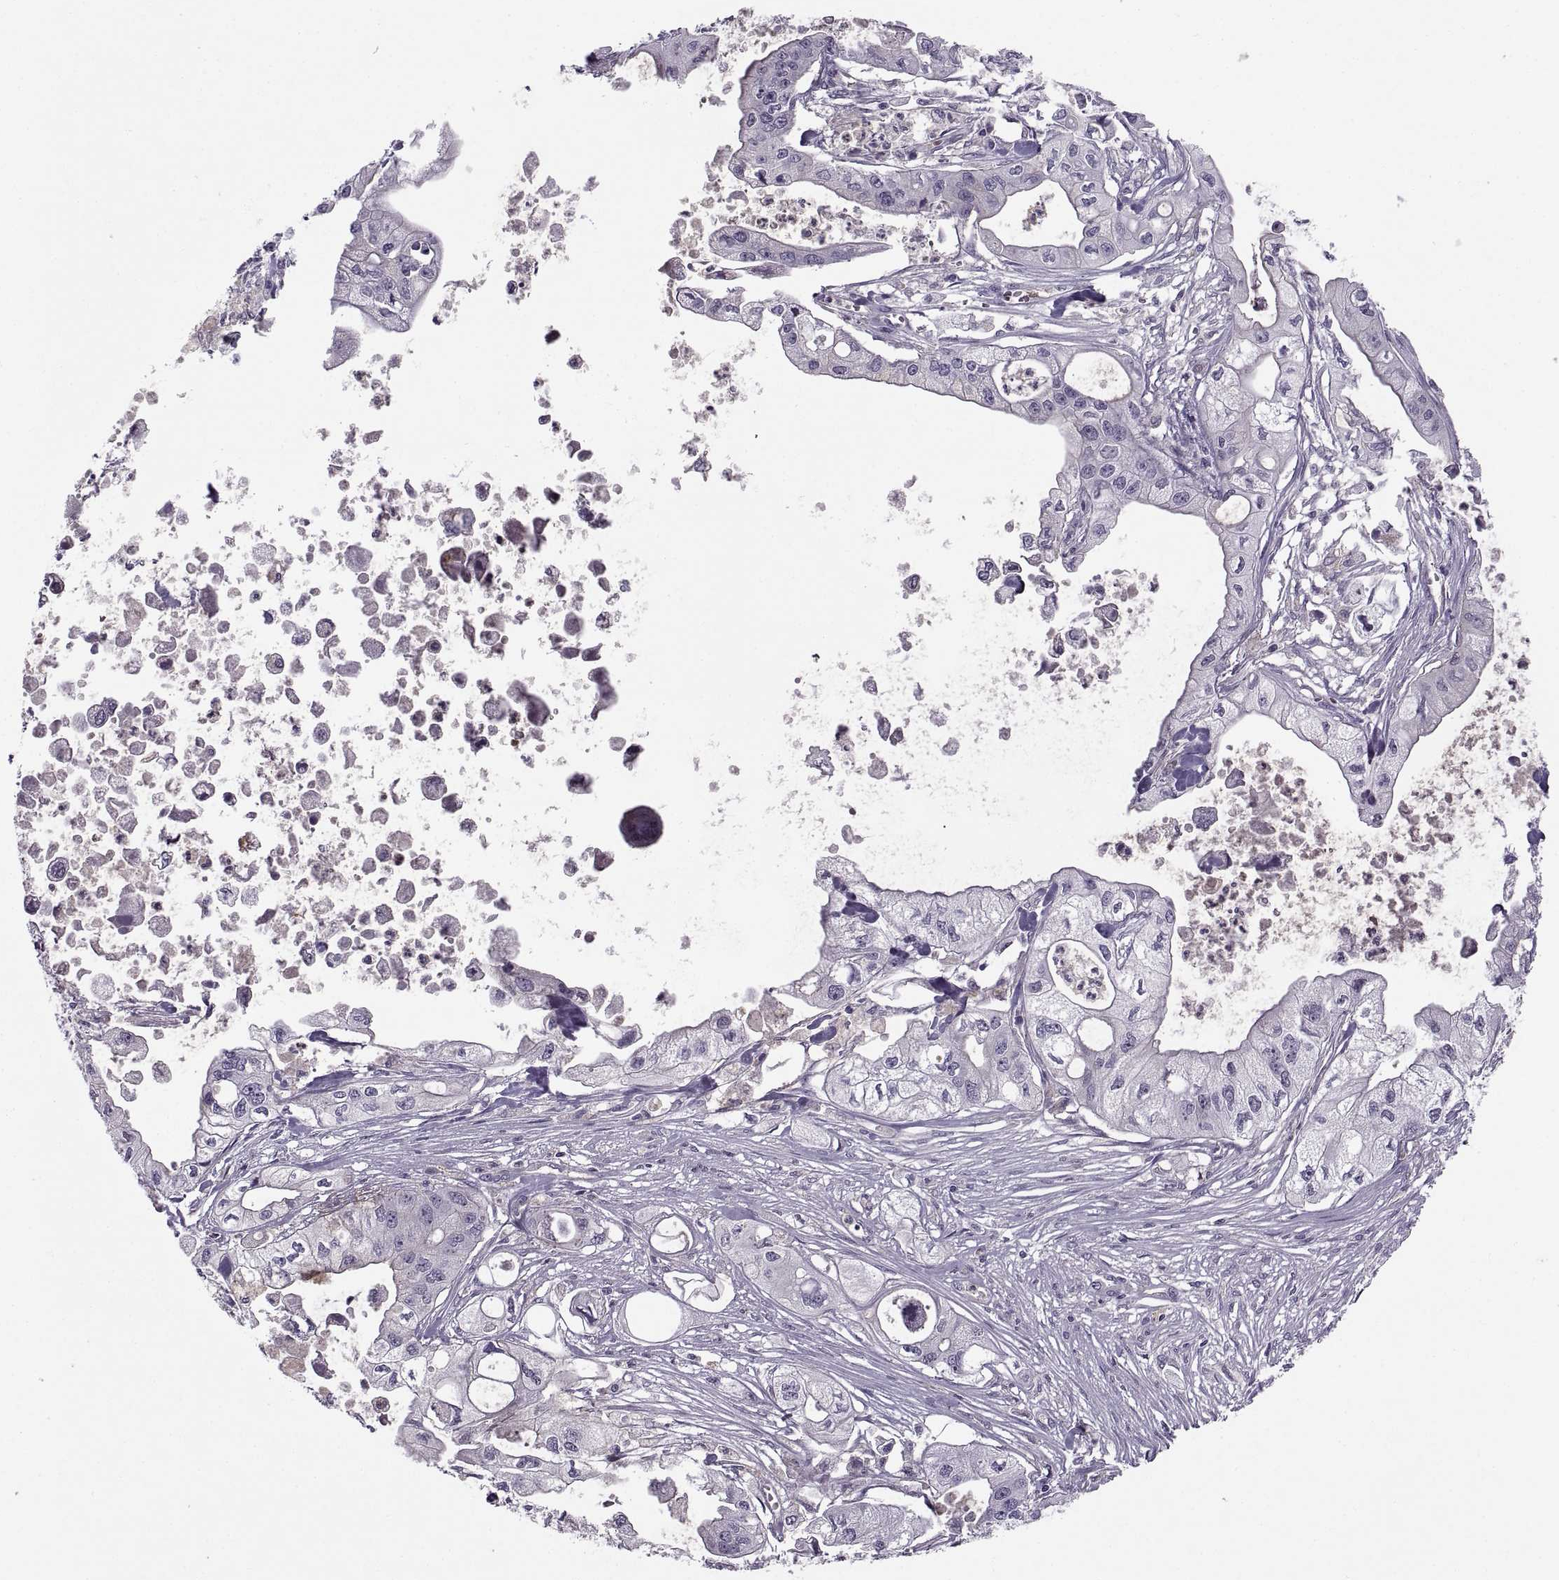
{"staining": {"intensity": "negative", "quantity": "none", "location": "none"}, "tissue": "pancreatic cancer", "cell_type": "Tumor cells", "image_type": "cancer", "snomed": [{"axis": "morphology", "description": "Adenocarcinoma, NOS"}, {"axis": "topography", "description": "Pancreas"}], "caption": "This is an immunohistochemistry photomicrograph of human adenocarcinoma (pancreatic). There is no expression in tumor cells.", "gene": "RALB", "patient": {"sex": "male", "age": 70}}